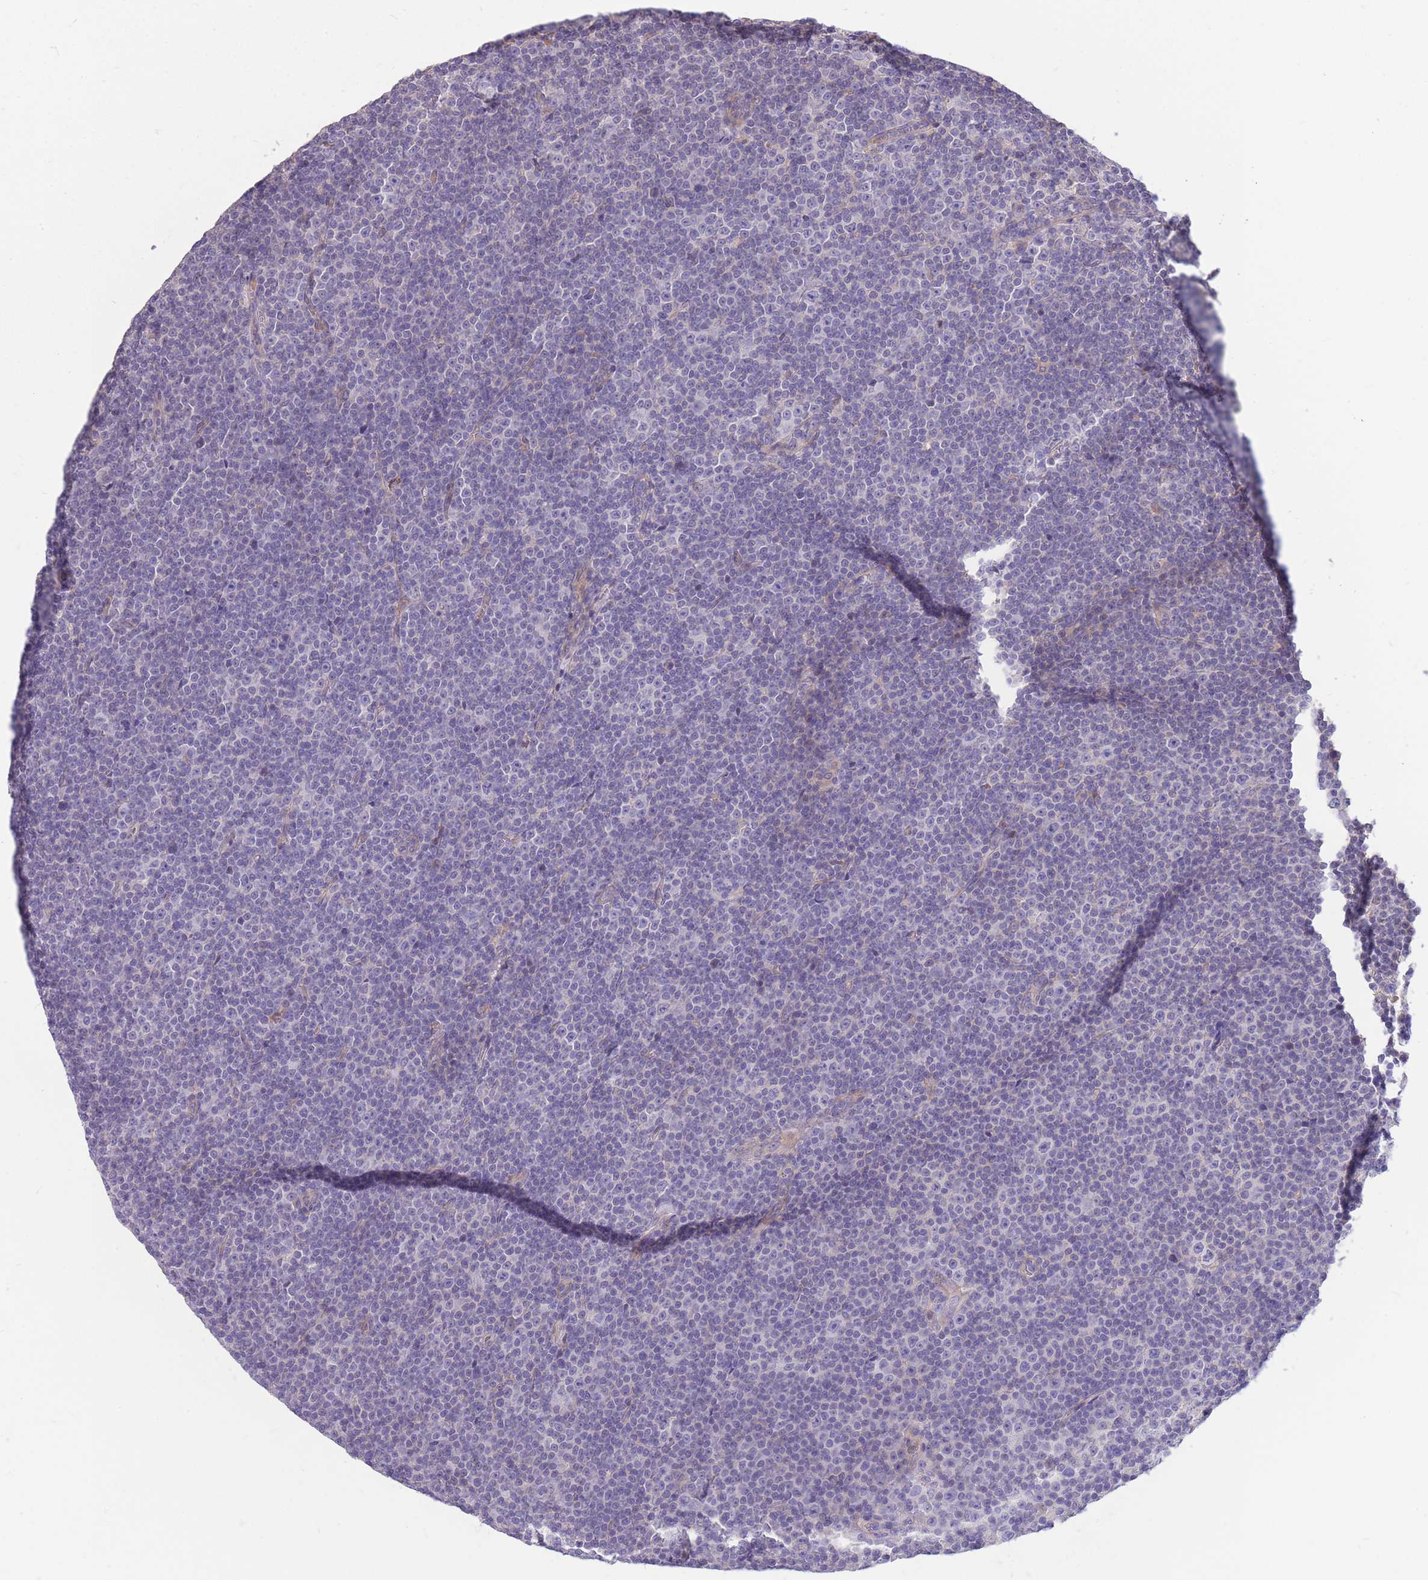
{"staining": {"intensity": "negative", "quantity": "none", "location": "none"}, "tissue": "lymphoma", "cell_type": "Tumor cells", "image_type": "cancer", "snomed": [{"axis": "morphology", "description": "Malignant lymphoma, non-Hodgkin's type, Low grade"}, {"axis": "topography", "description": "Lymph node"}], "caption": "A micrograph of lymphoma stained for a protein demonstrates no brown staining in tumor cells. Nuclei are stained in blue.", "gene": "OR5T1", "patient": {"sex": "female", "age": 67}}